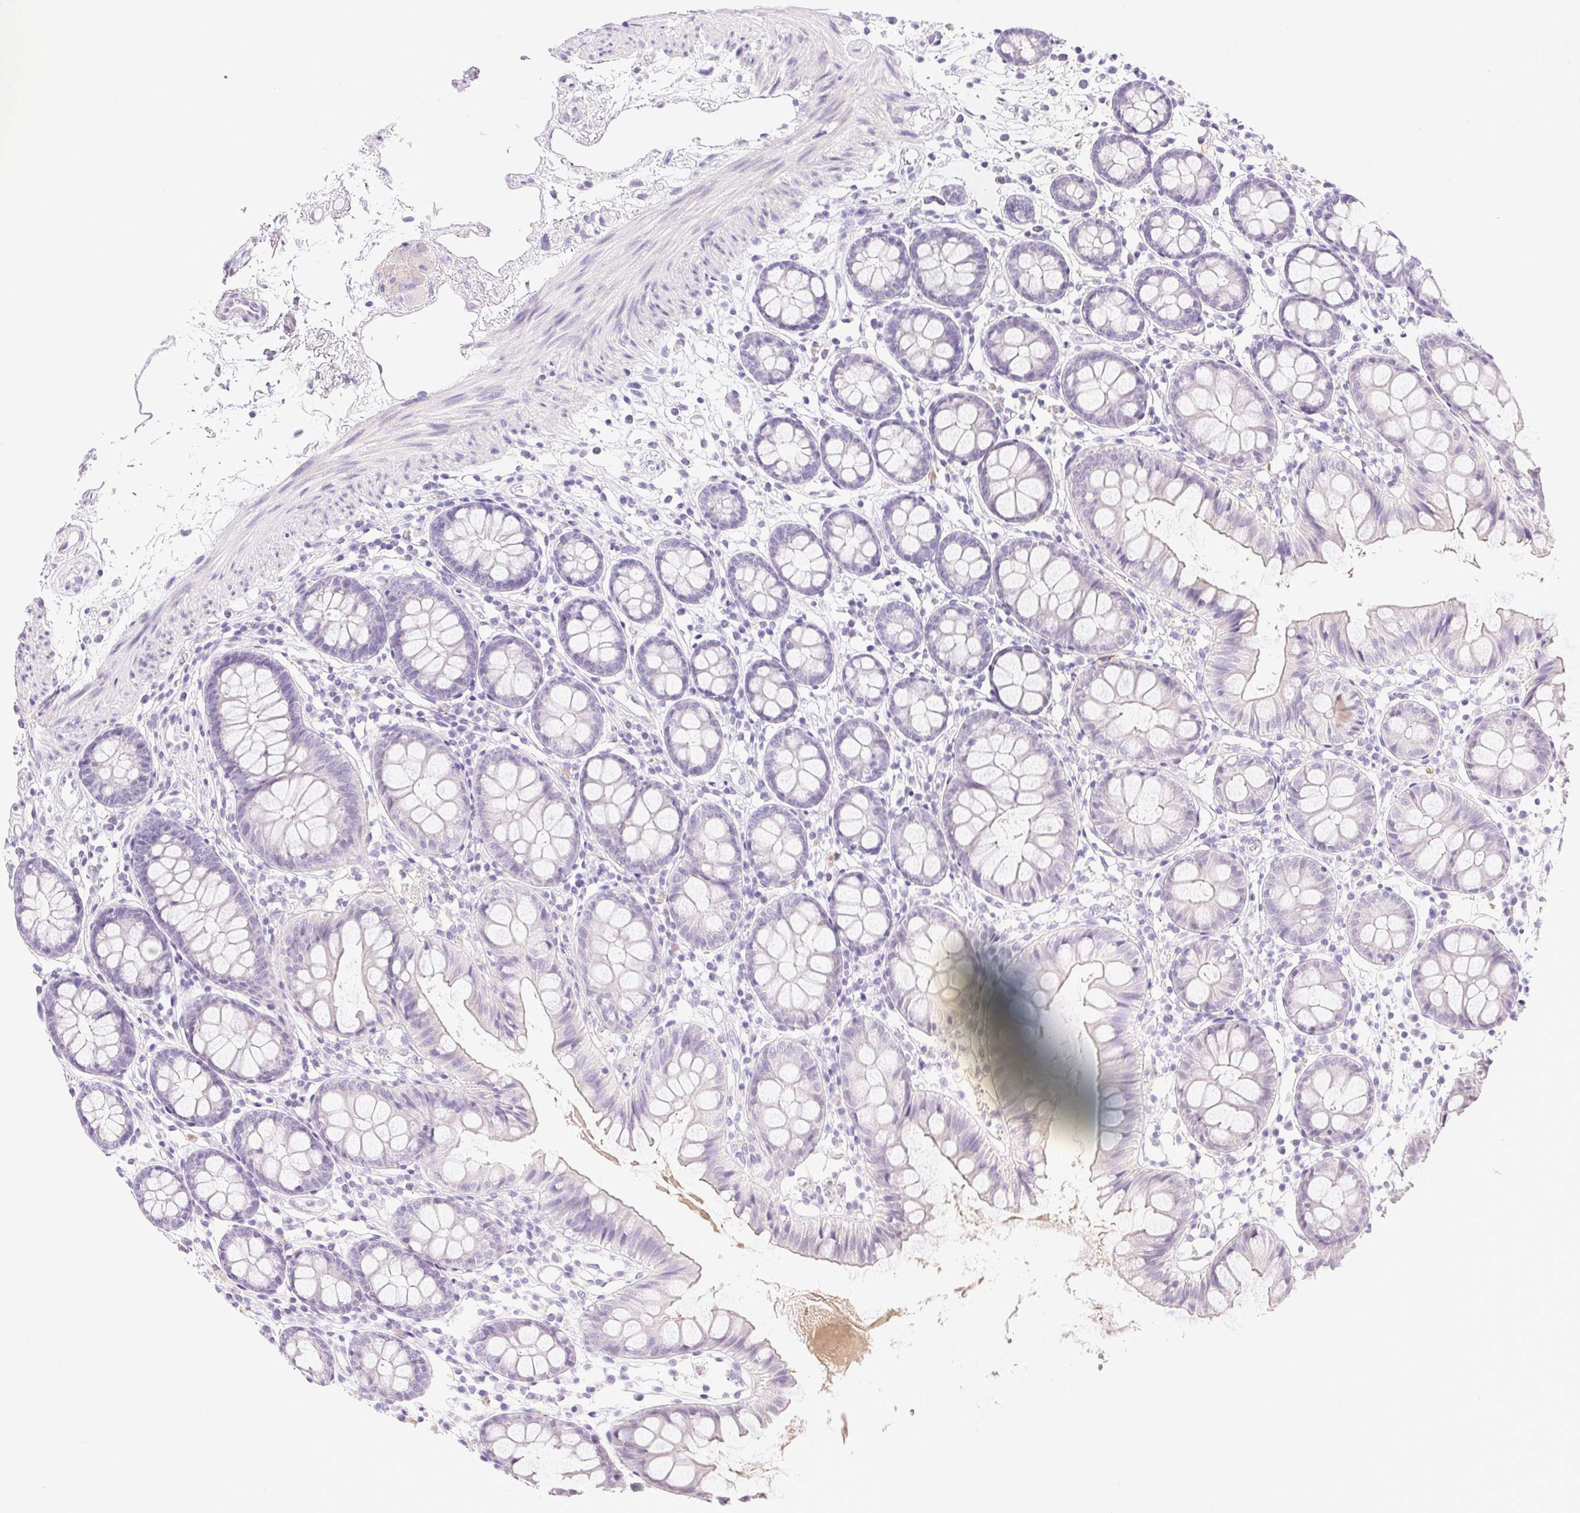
{"staining": {"intensity": "negative", "quantity": "none", "location": "none"}, "tissue": "colon", "cell_type": "Endothelial cells", "image_type": "normal", "snomed": [{"axis": "morphology", "description": "Normal tissue, NOS"}, {"axis": "topography", "description": "Colon"}], "caption": "Immunohistochemical staining of unremarkable colon demonstrates no significant staining in endothelial cells. Nuclei are stained in blue.", "gene": "CTRL", "patient": {"sex": "female", "age": 84}}